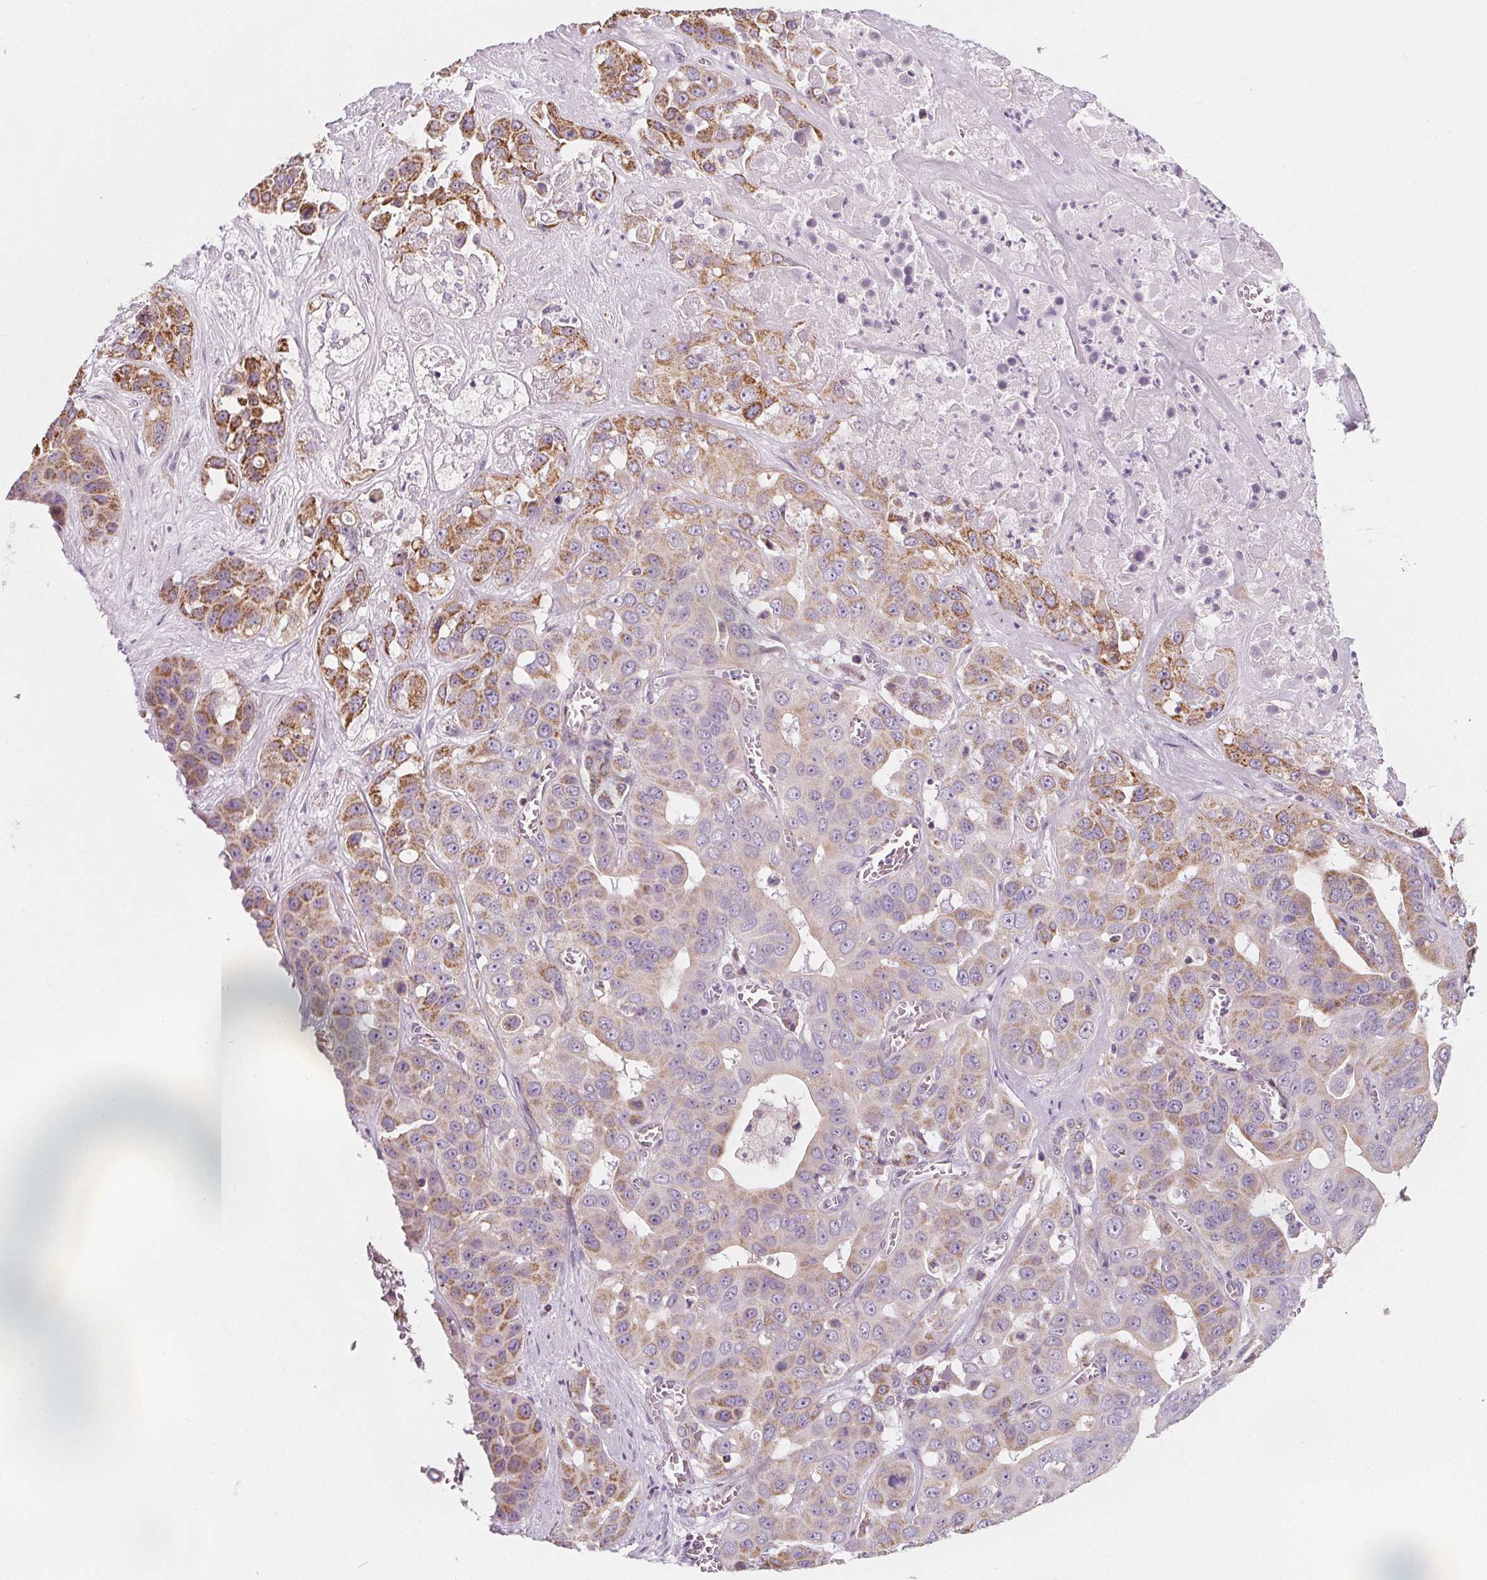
{"staining": {"intensity": "moderate", "quantity": "25%-75%", "location": "cytoplasmic/membranous"}, "tissue": "liver cancer", "cell_type": "Tumor cells", "image_type": "cancer", "snomed": [{"axis": "morphology", "description": "Cholangiocarcinoma"}, {"axis": "topography", "description": "Liver"}], "caption": "IHC staining of liver cholangiocarcinoma, which displays medium levels of moderate cytoplasmic/membranous staining in approximately 25%-75% of tumor cells indicating moderate cytoplasmic/membranous protein positivity. The staining was performed using DAB (brown) for protein detection and nuclei were counterstained in hematoxylin (blue).", "gene": "IL17C", "patient": {"sex": "female", "age": 52}}